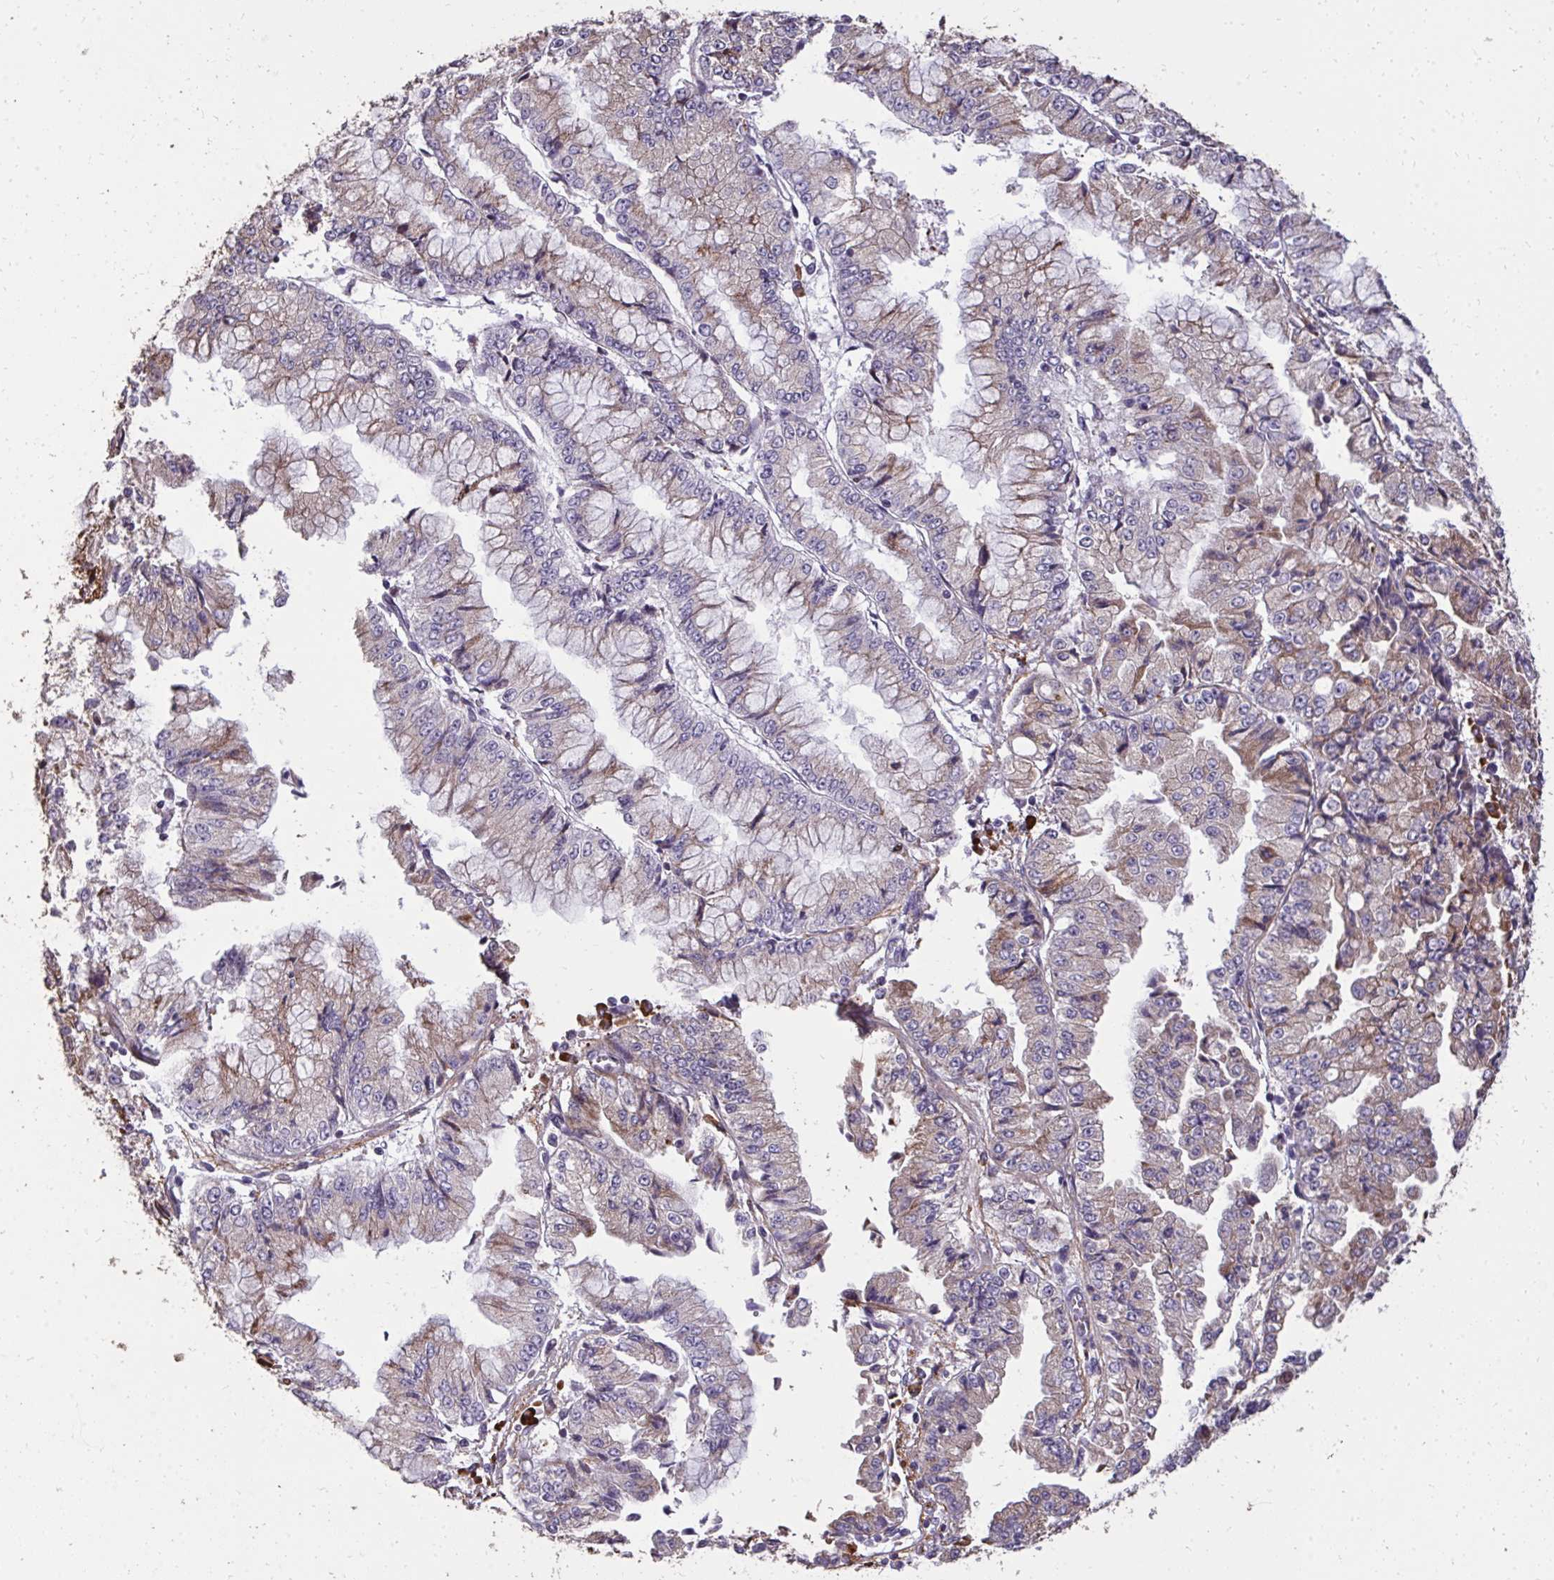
{"staining": {"intensity": "weak", "quantity": "25%-75%", "location": "cytoplasmic/membranous"}, "tissue": "stomach cancer", "cell_type": "Tumor cells", "image_type": "cancer", "snomed": [{"axis": "morphology", "description": "Adenocarcinoma, NOS"}, {"axis": "topography", "description": "Stomach, upper"}], "caption": "This photomicrograph displays stomach adenocarcinoma stained with immunohistochemistry to label a protein in brown. The cytoplasmic/membranous of tumor cells show weak positivity for the protein. Nuclei are counter-stained blue.", "gene": "FIBCD1", "patient": {"sex": "female", "age": 74}}